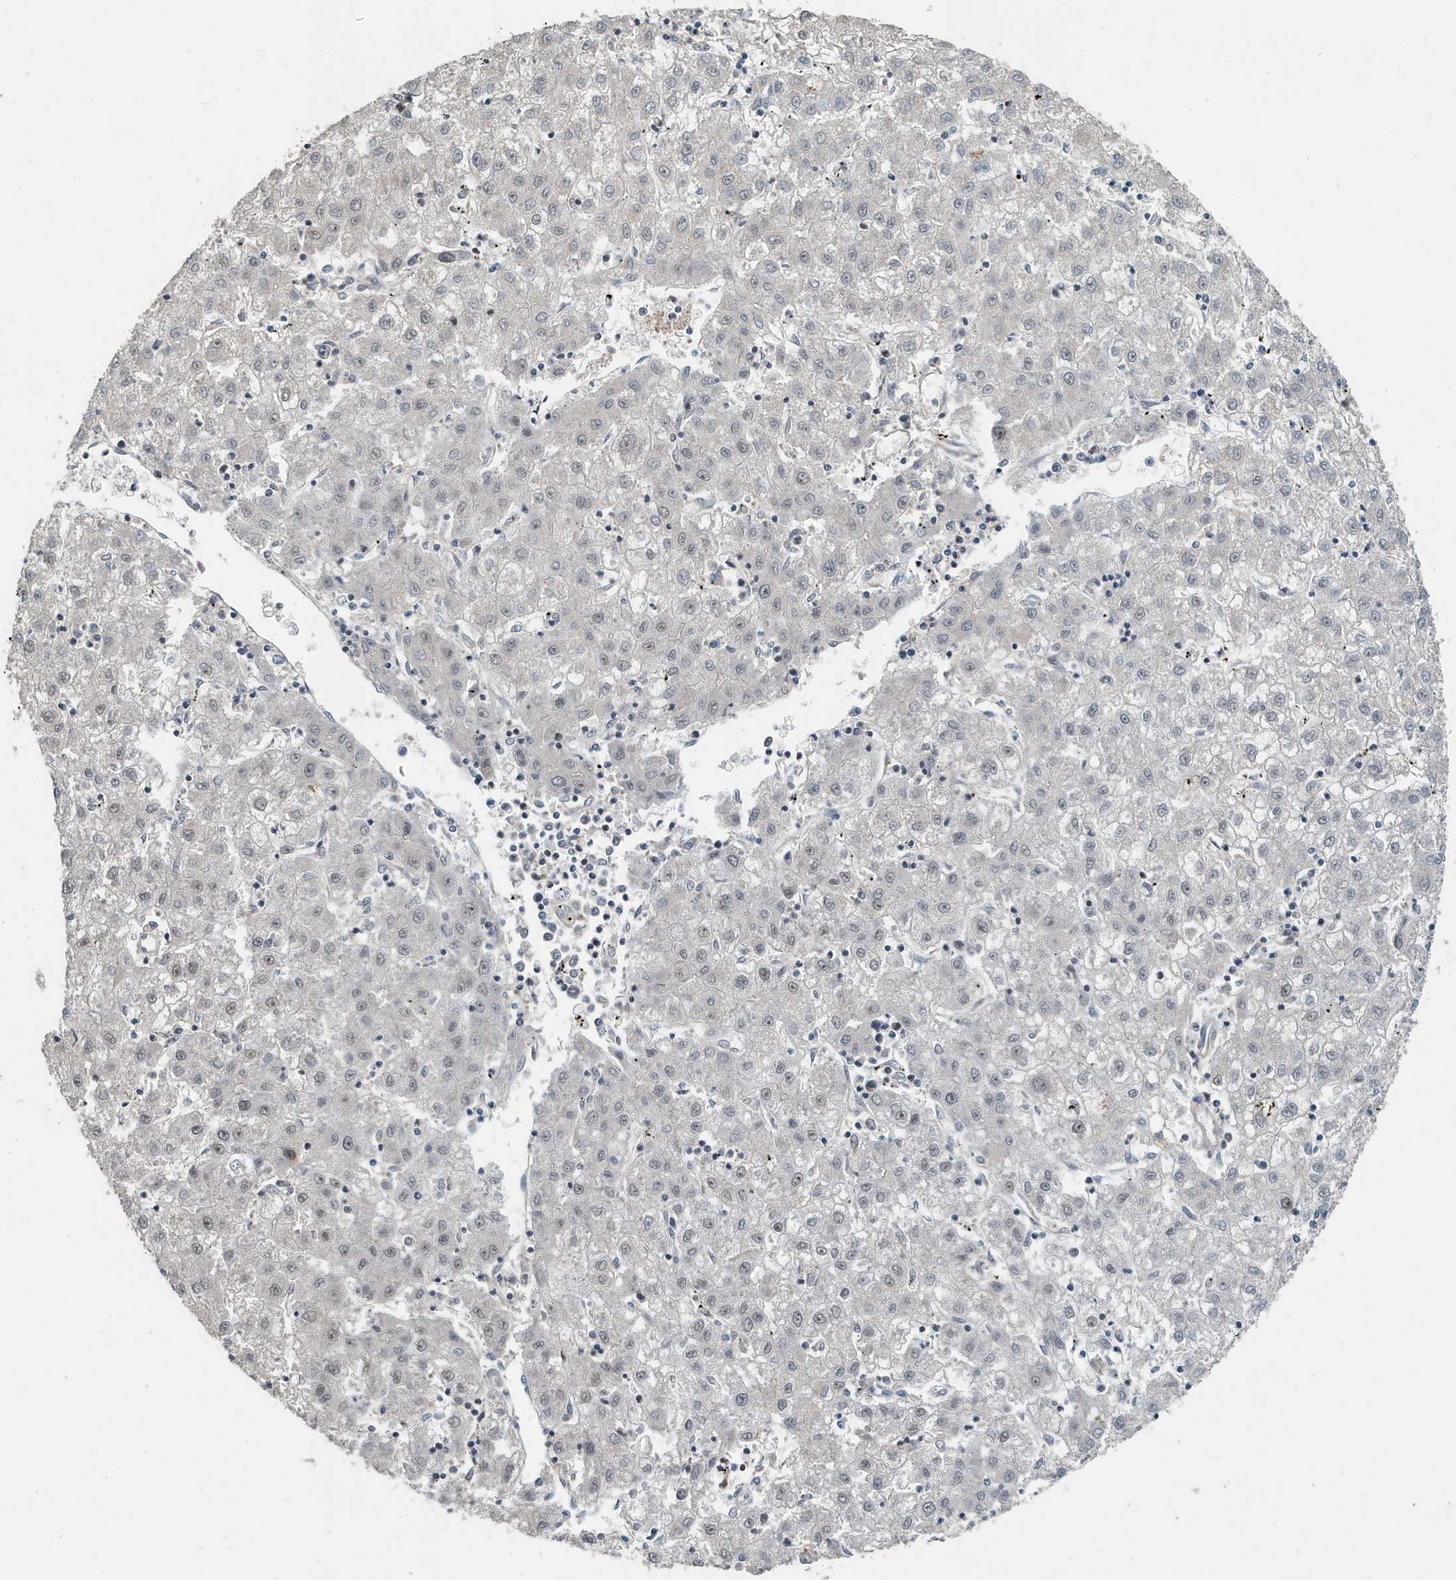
{"staining": {"intensity": "negative", "quantity": "none", "location": "none"}, "tissue": "liver cancer", "cell_type": "Tumor cells", "image_type": "cancer", "snomed": [{"axis": "morphology", "description": "Carcinoma, Hepatocellular, NOS"}, {"axis": "topography", "description": "Liver"}], "caption": "Immunohistochemistry (IHC) of human liver cancer (hepatocellular carcinoma) shows no staining in tumor cells. (DAB IHC visualized using brightfield microscopy, high magnification).", "gene": "KIF15", "patient": {"sex": "male", "age": 72}}